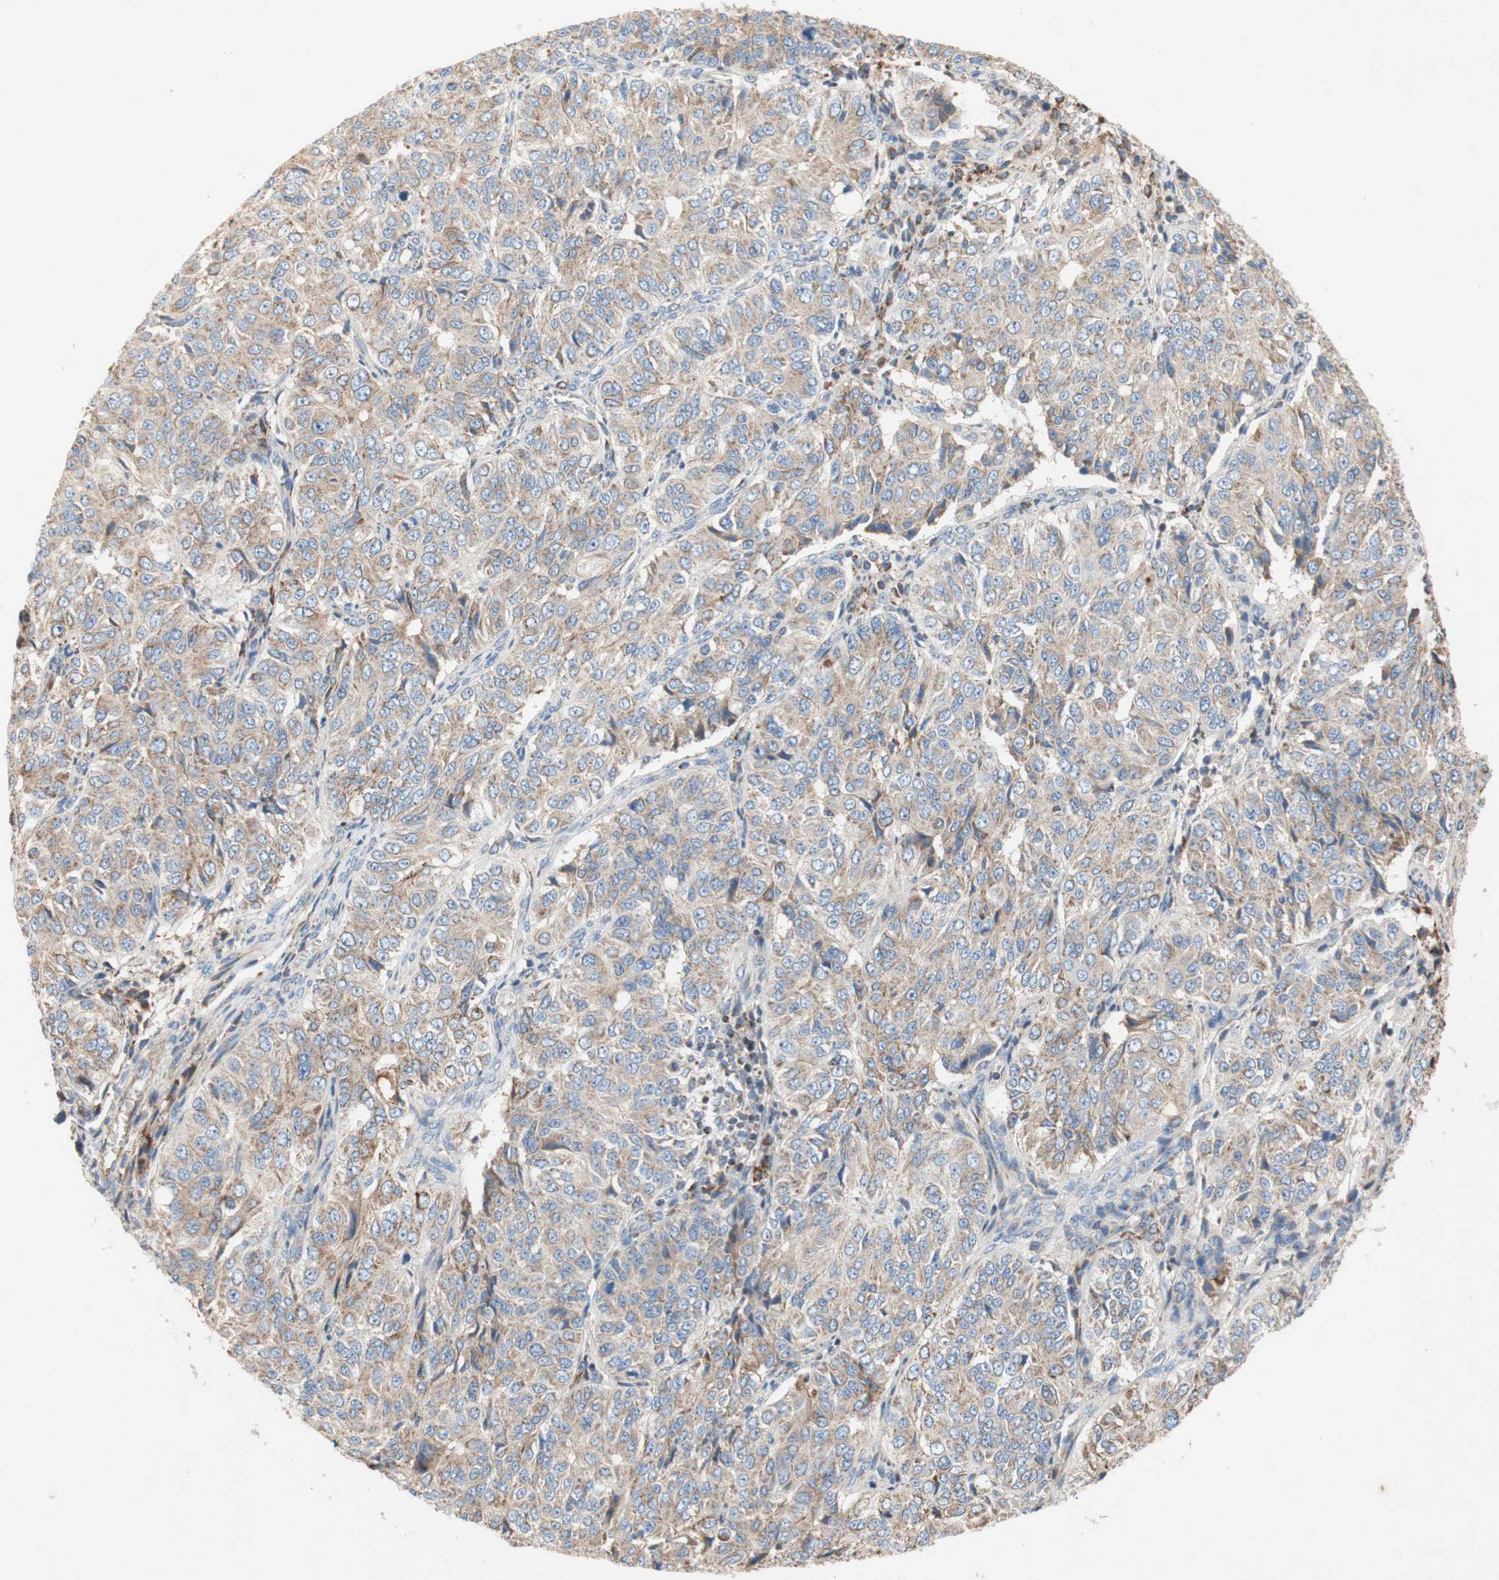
{"staining": {"intensity": "weak", "quantity": ">75%", "location": "cytoplasmic/membranous"}, "tissue": "ovarian cancer", "cell_type": "Tumor cells", "image_type": "cancer", "snomed": [{"axis": "morphology", "description": "Carcinoma, endometroid"}, {"axis": "topography", "description": "Ovary"}], "caption": "Tumor cells display weak cytoplasmic/membranous expression in approximately >75% of cells in ovarian endometroid carcinoma.", "gene": "SDHB", "patient": {"sex": "female", "age": 51}}